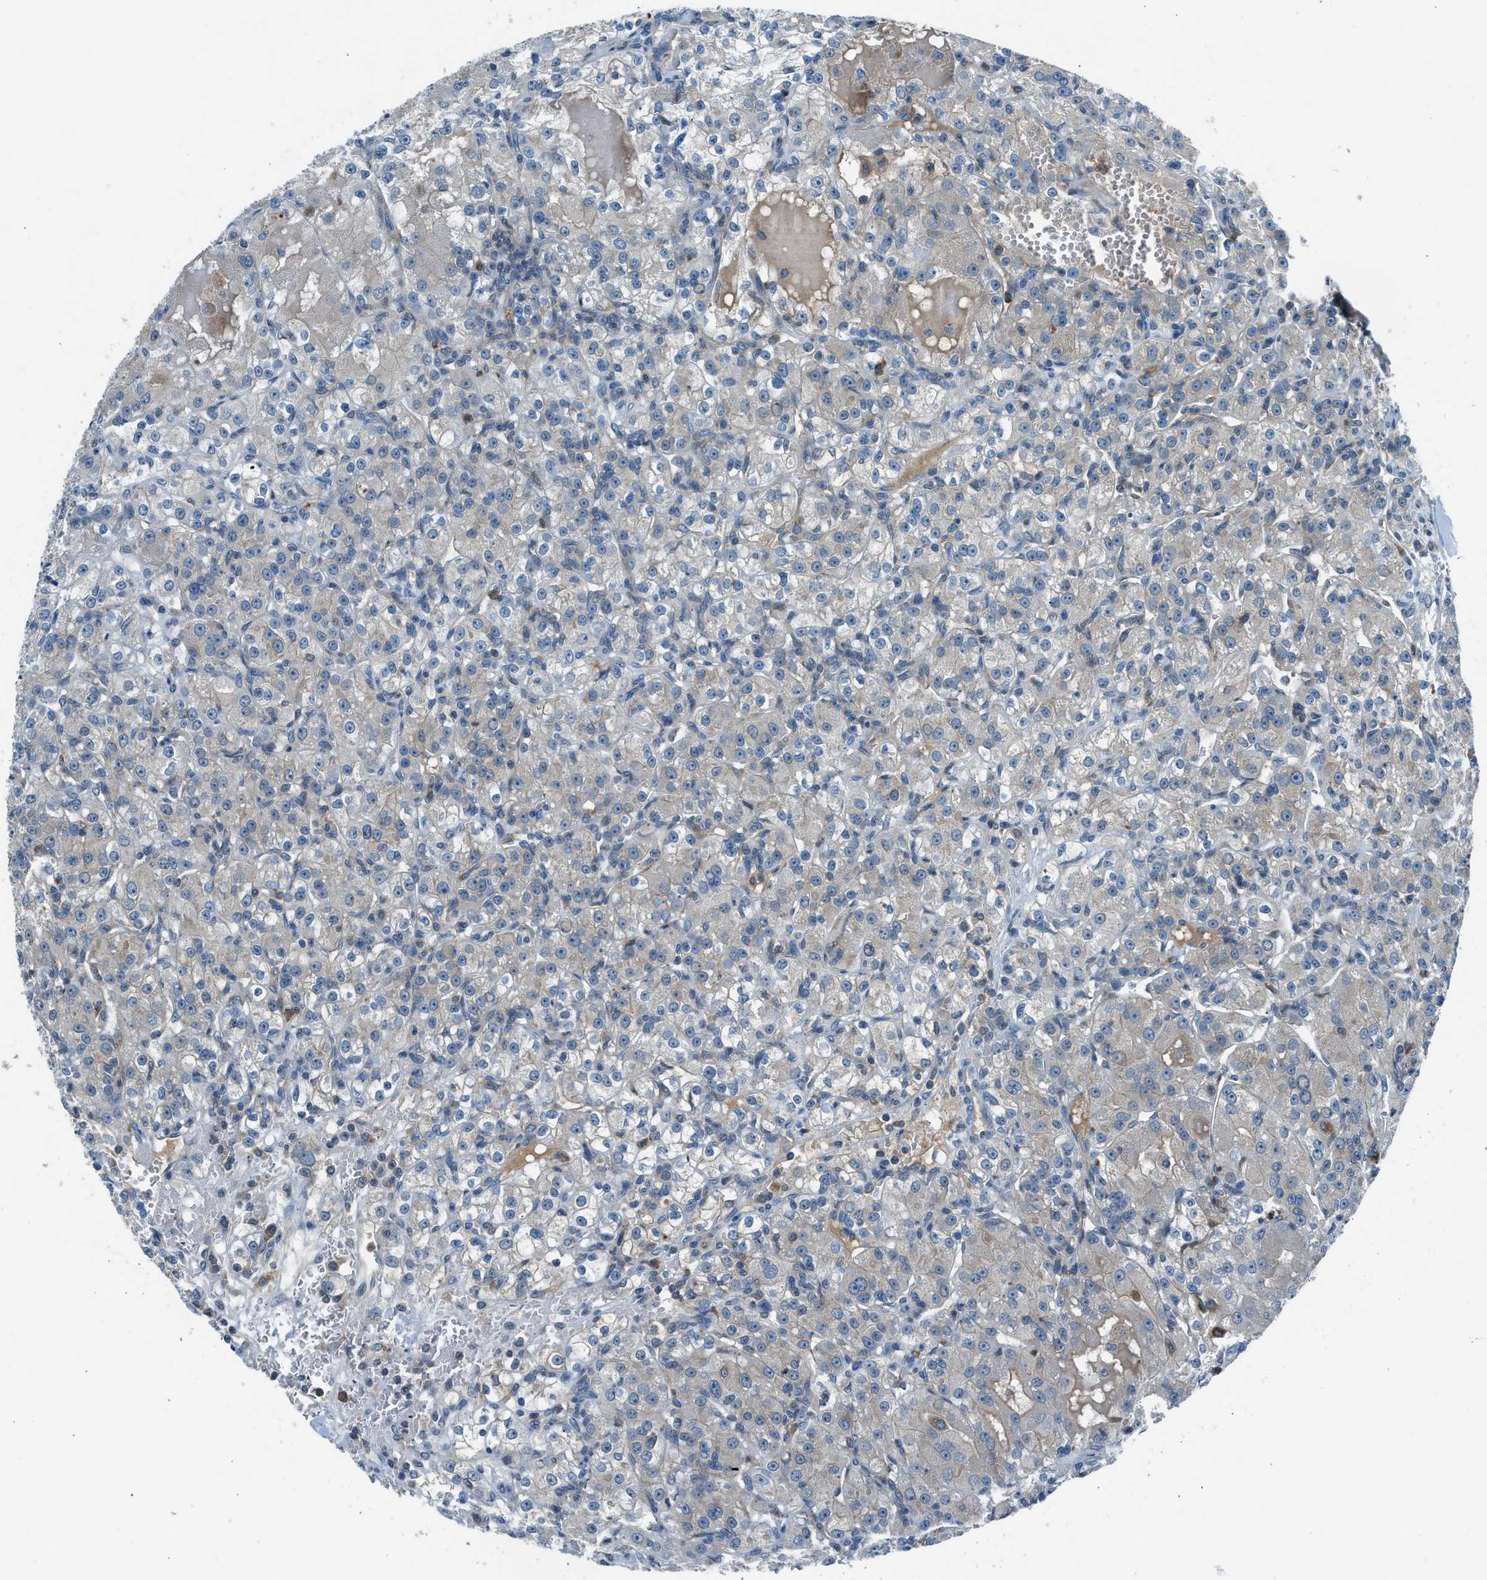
{"staining": {"intensity": "weak", "quantity": "<25%", "location": "cytoplasmic/membranous"}, "tissue": "renal cancer", "cell_type": "Tumor cells", "image_type": "cancer", "snomed": [{"axis": "morphology", "description": "Normal tissue, NOS"}, {"axis": "morphology", "description": "Adenocarcinoma, NOS"}, {"axis": "topography", "description": "Kidney"}], "caption": "Renal cancer (adenocarcinoma) was stained to show a protein in brown. There is no significant positivity in tumor cells.", "gene": "BMP1", "patient": {"sex": "male", "age": 61}}